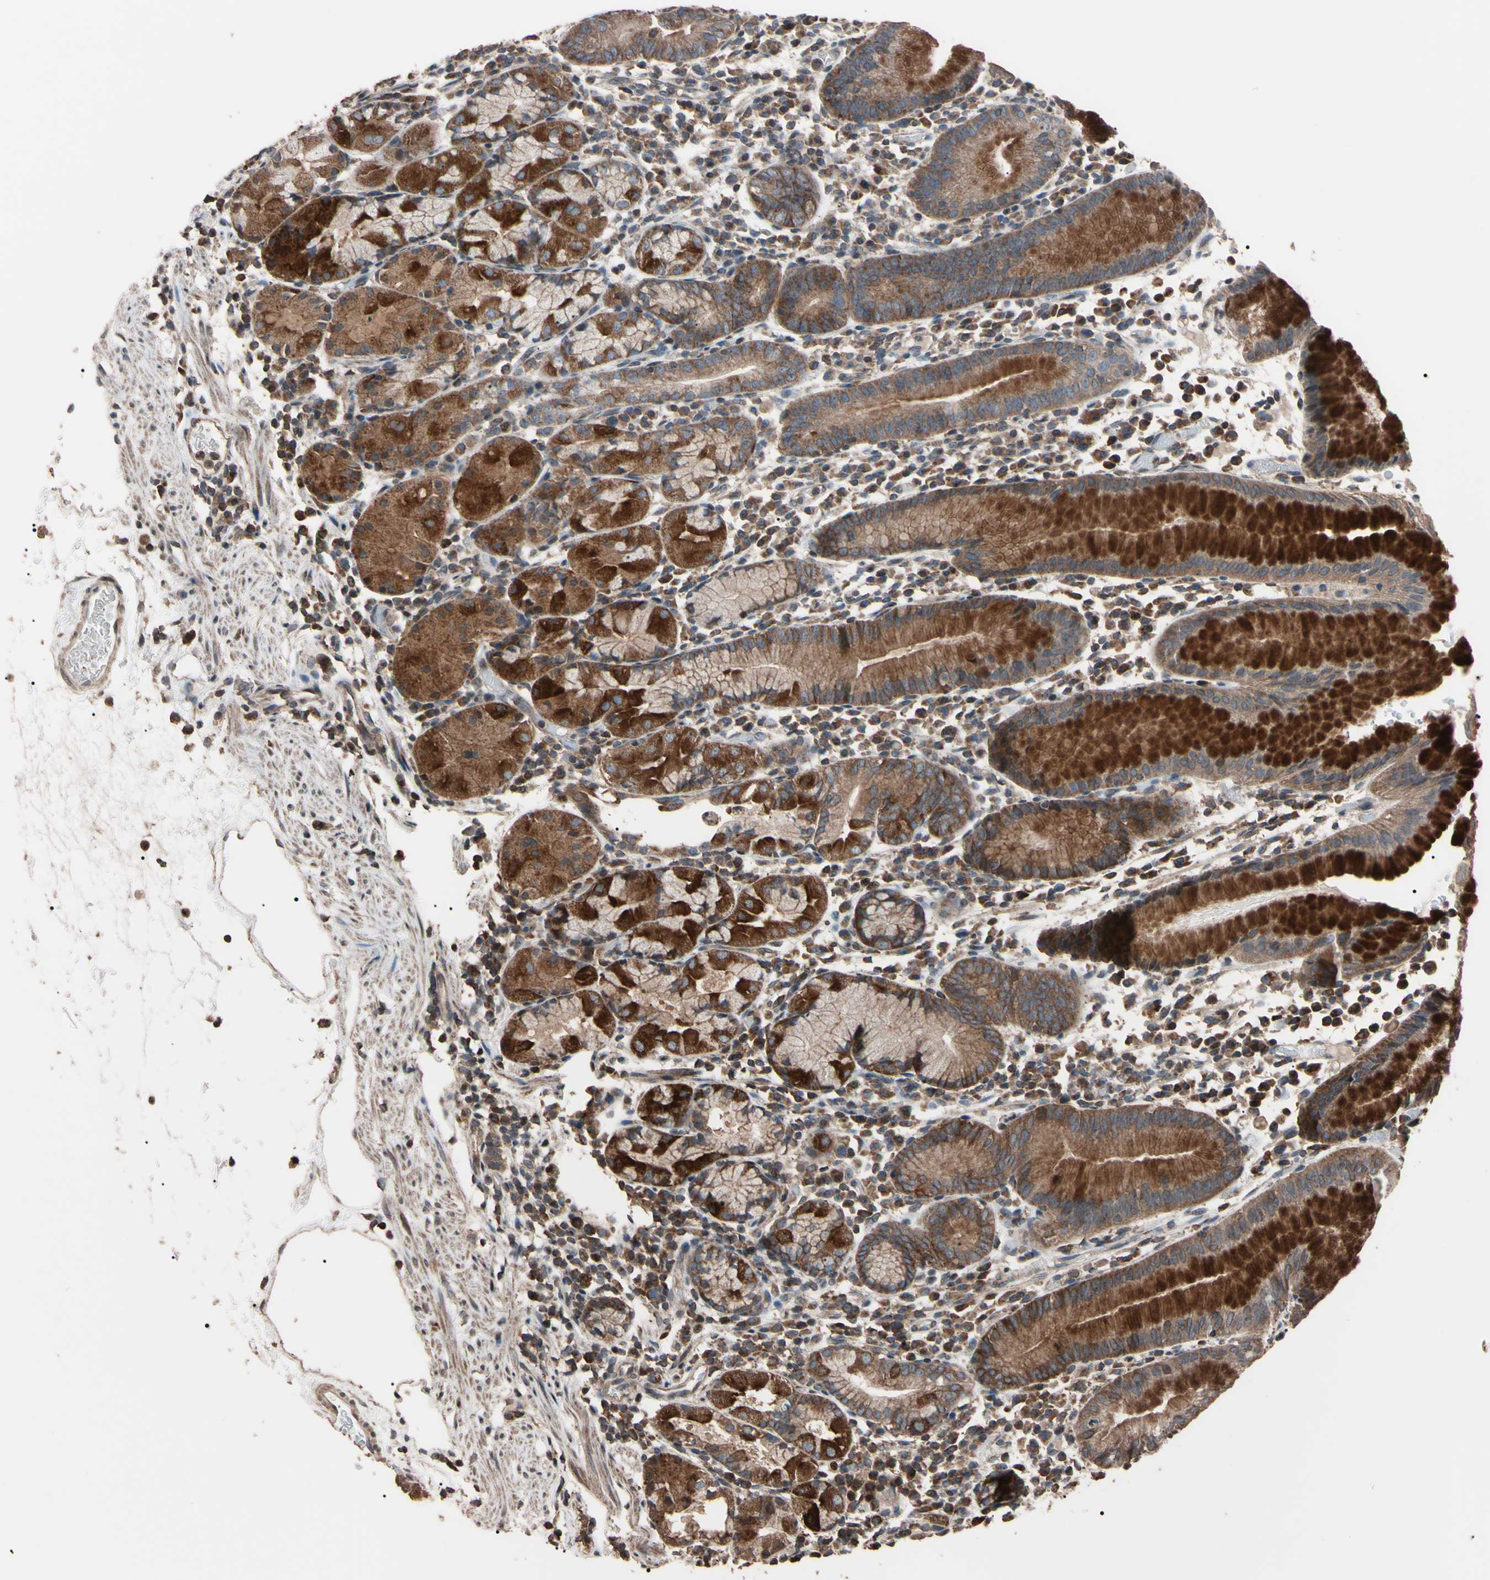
{"staining": {"intensity": "strong", "quantity": "25%-75%", "location": "cytoplasmic/membranous"}, "tissue": "stomach", "cell_type": "Glandular cells", "image_type": "normal", "snomed": [{"axis": "morphology", "description": "Normal tissue, NOS"}, {"axis": "topography", "description": "Stomach"}, {"axis": "topography", "description": "Stomach, lower"}], "caption": "Immunohistochemical staining of benign stomach exhibits 25%-75% levels of strong cytoplasmic/membranous protein staining in about 25%-75% of glandular cells.", "gene": "TNFRSF1A", "patient": {"sex": "female", "age": 75}}